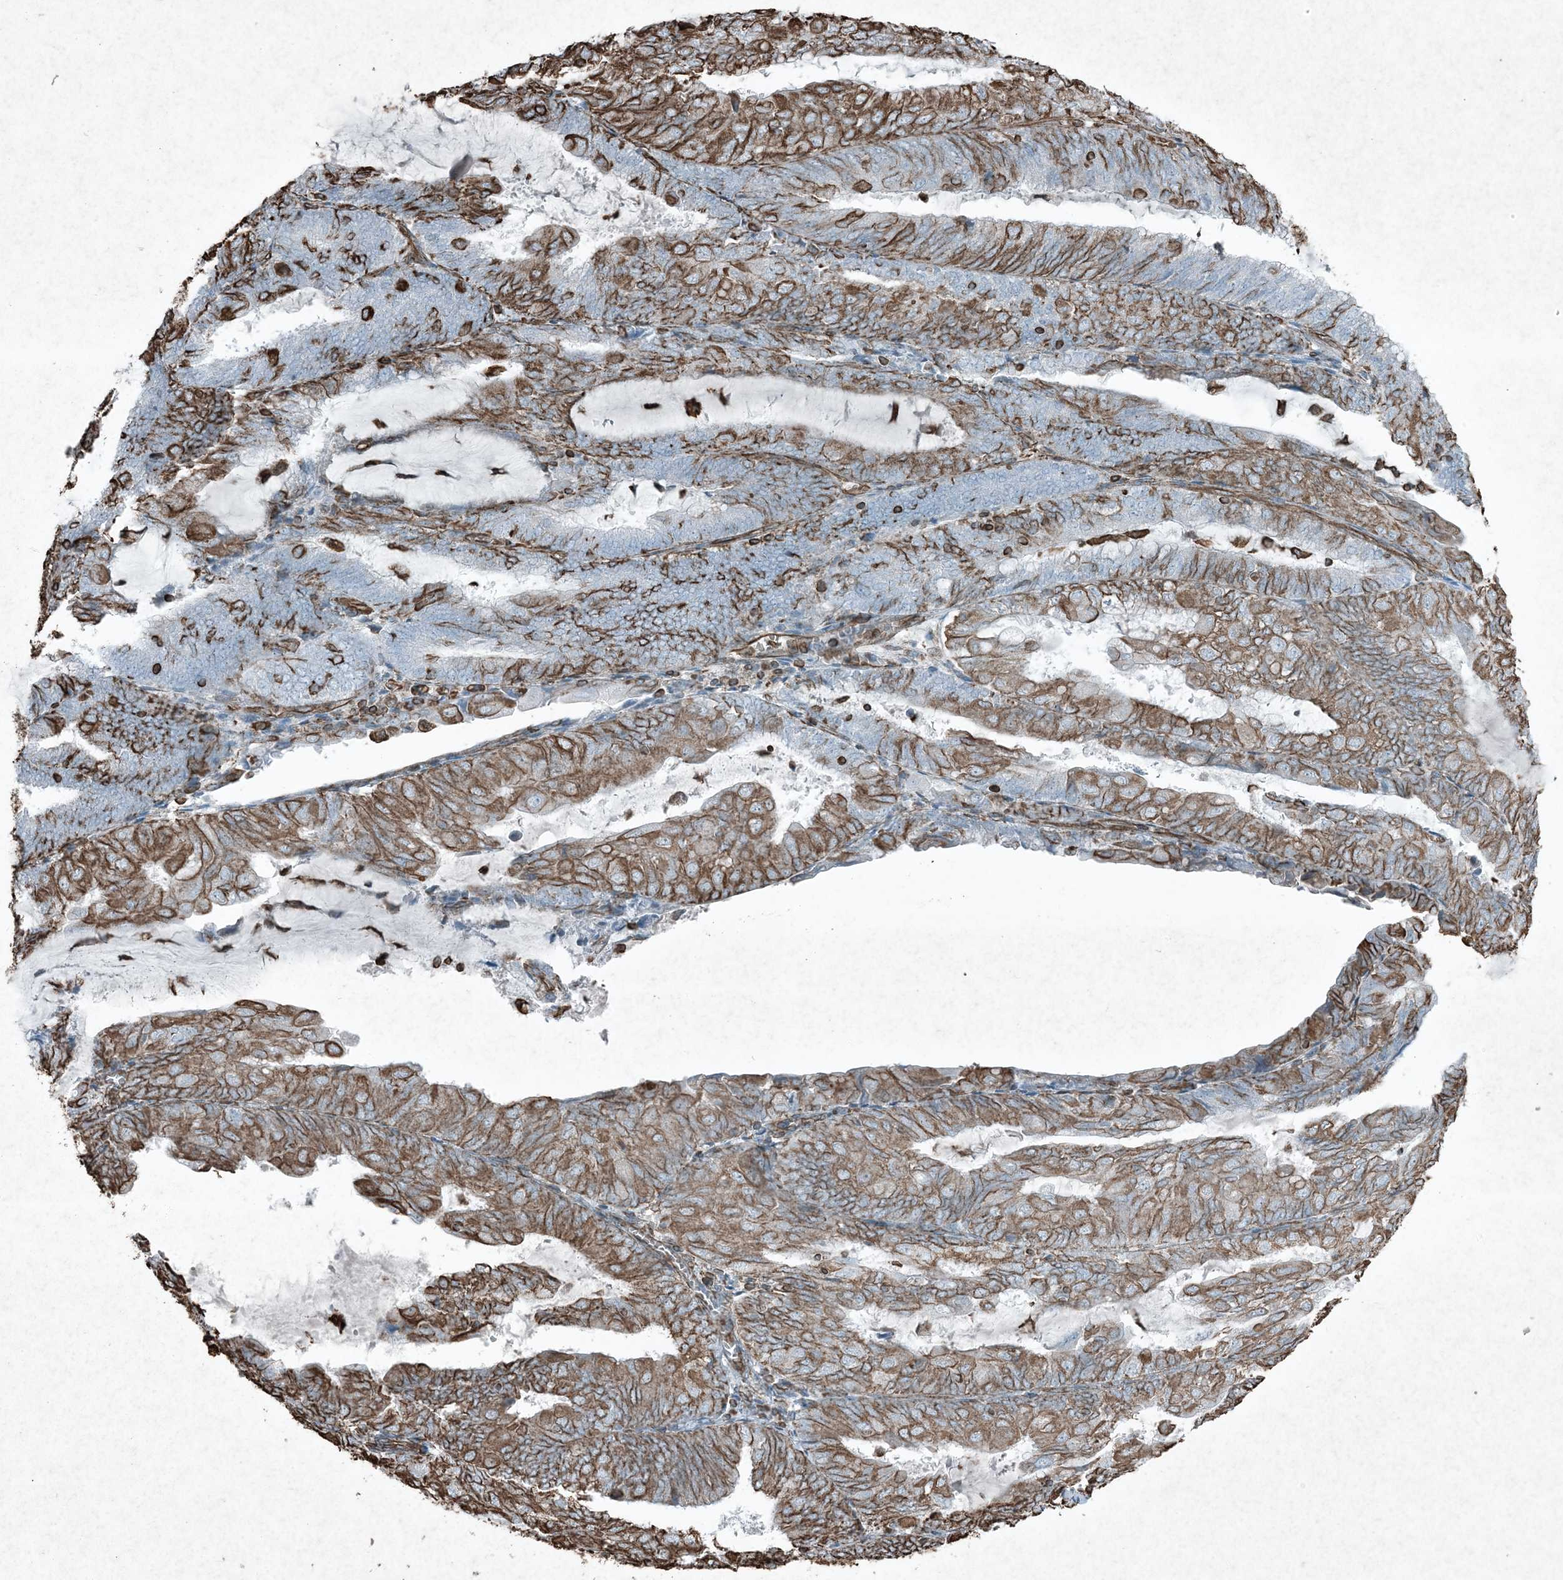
{"staining": {"intensity": "moderate", "quantity": ">75%", "location": "cytoplasmic/membranous"}, "tissue": "endometrial cancer", "cell_type": "Tumor cells", "image_type": "cancer", "snomed": [{"axis": "morphology", "description": "Adenocarcinoma, NOS"}, {"axis": "topography", "description": "Endometrium"}], "caption": "Immunohistochemical staining of endometrial cancer (adenocarcinoma) exhibits medium levels of moderate cytoplasmic/membranous staining in approximately >75% of tumor cells. (DAB (3,3'-diaminobenzidine) IHC, brown staining for protein, blue staining for nuclei).", "gene": "RYK", "patient": {"sex": "female", "age": 81}}